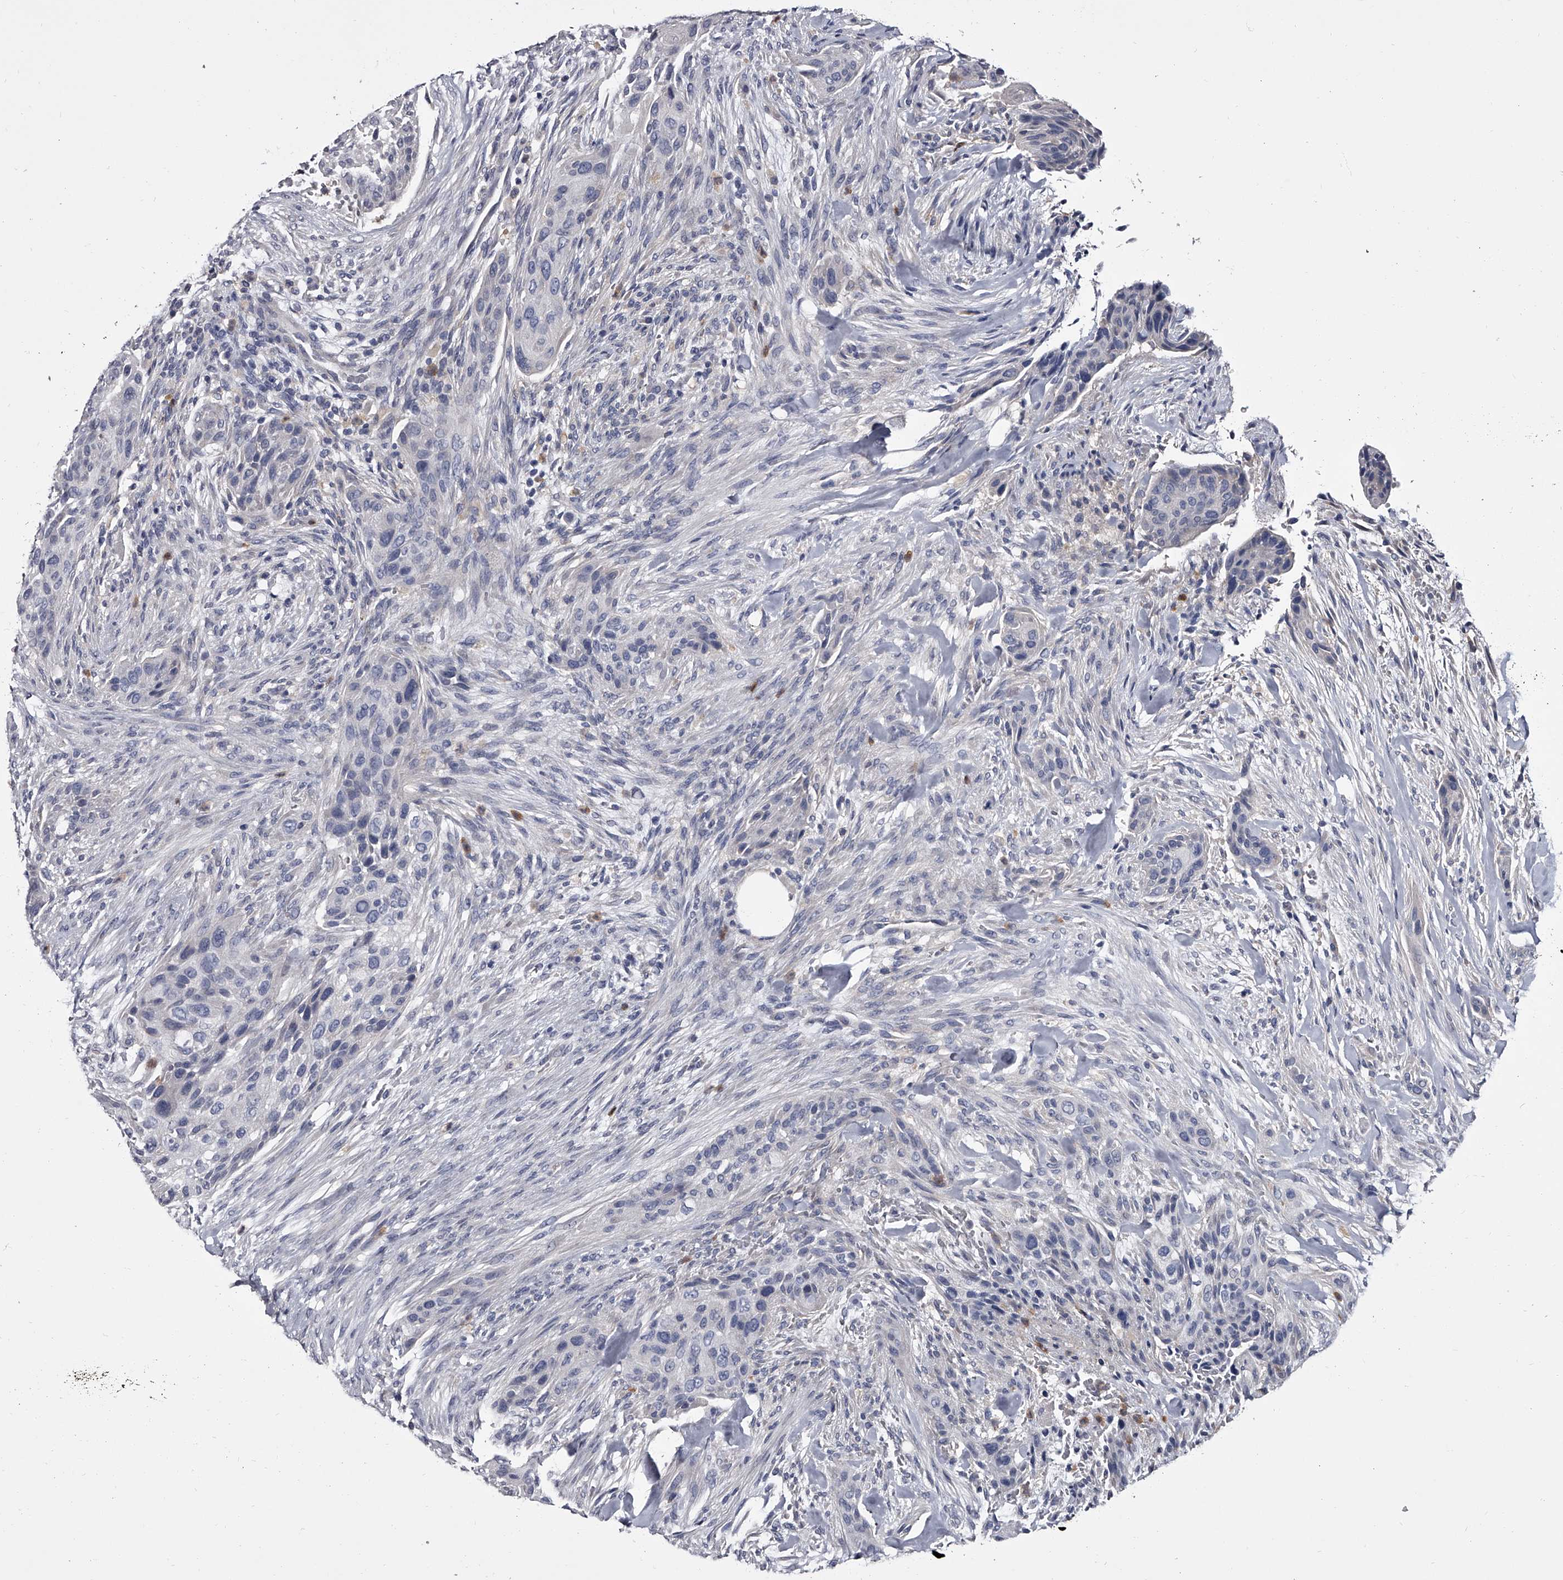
{"staining": {"intensity": "negative", "quantity": "none", "location": "none"}, "tissue": "urothelial cancer", "cell_type": "Tumor cells", "image_type": "cancer", "snomed": [{"axis": "morphology", "description": "Urothelial carcinoma, High grade"}, {"axis": "topography", "description": "Urinary bladder"}], "caption": "High power microscopy image of an IHC image of urothelial cancer, revealing no significant staining in tumor cells.", "gene": "GAPVD1", "patient": {"sex": "male", "age": 35}}